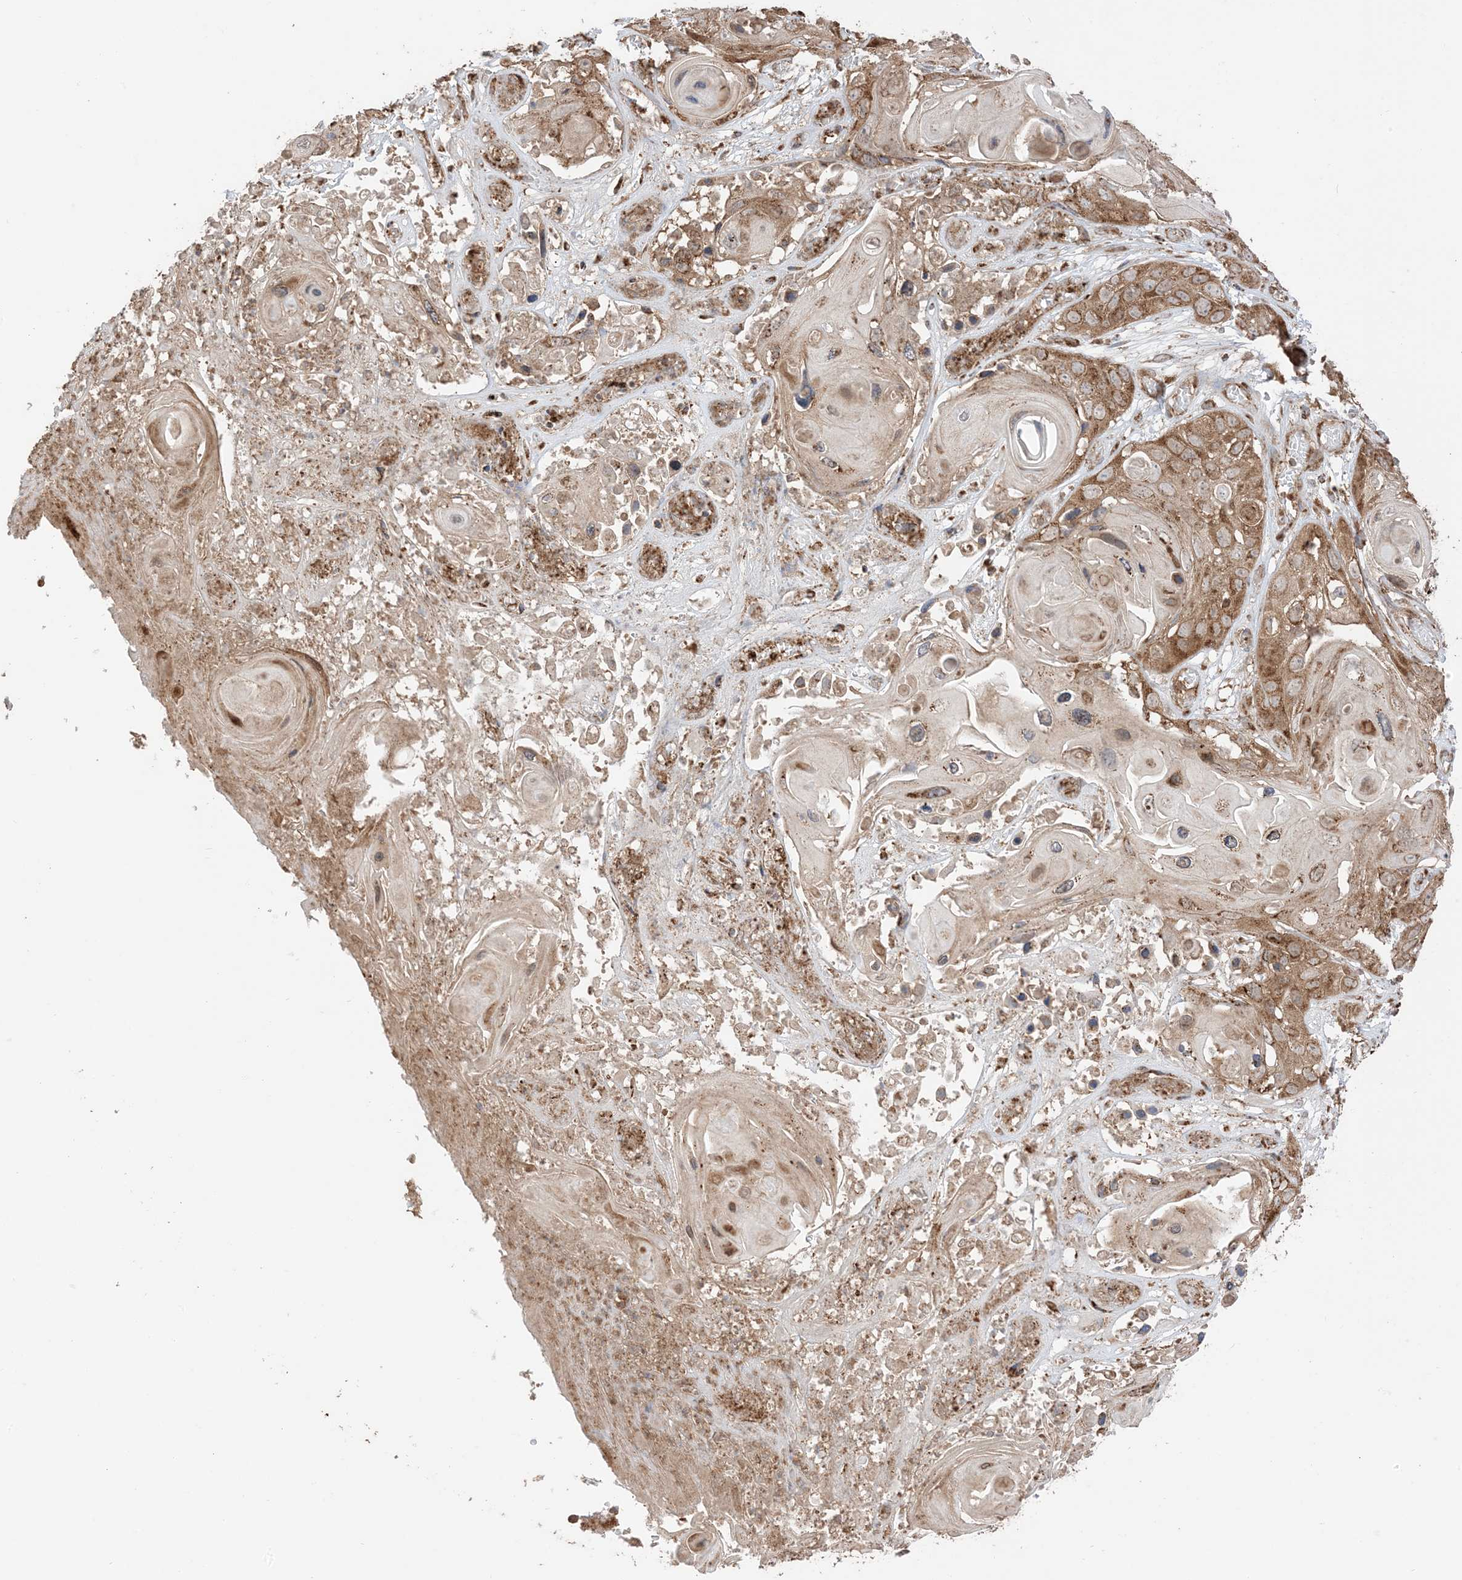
{"staining": {"intensity": "moderate", "quantity": ">75%", "location": "cytoplasmic/membranous"}, "tissue": "skin cancer", "cell_type": "Tumor cells", "image_type": "cancer", "snomed": [{"axis": "morphology", "description": "Squamous cell carcinoma, NOS"}, {"axis": "topography", "description": "Skin"}], "caption": "This photomicrograph demonstrates immunohistochemistry (IHC) staining of squamous cell carcinoma (skin), with medium moderate cytoplasmic/membranous positivity in about >75% of tumor cells.", "gene": "N4BP3", "patient": {"sex": "male", "age": 55}}